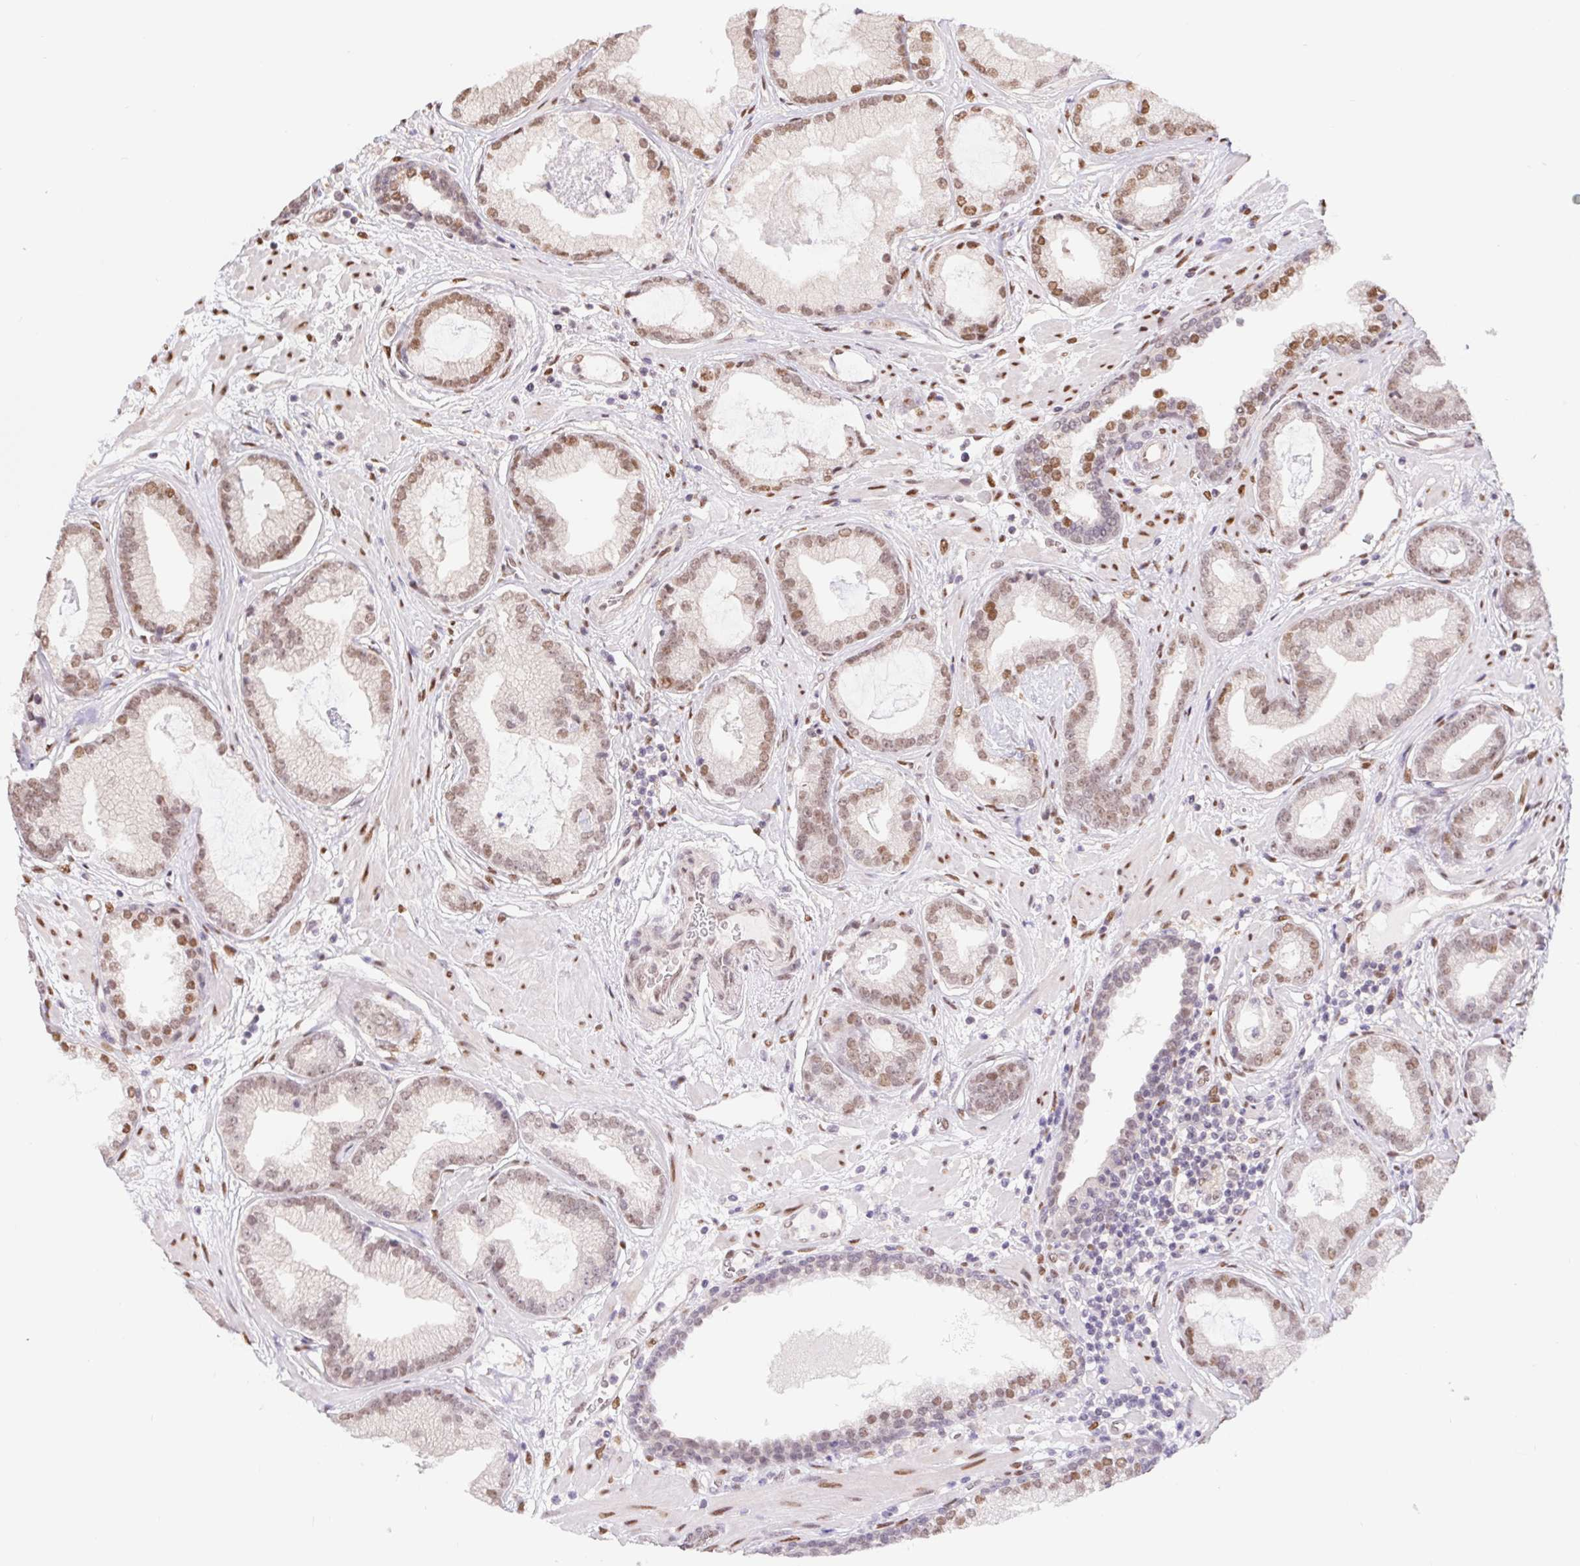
{"staining": {"intensity": "moderate", "quantity": "25%-75%", "location": "nuclear"}, "tissue": "prostate cancer", "cell_type": "Tumor cells", "image_type": "cancer", "snomed": [{"axis": "morphology", "description": "Adenocarcinoma, Low grade"}, {"axis": "topography", "description": "Prostate"}], "caption": "Protein analysis of prostate cancer (low-grade adenocarcinoma) tissue displays moderate nuclear staining in approximately 25%-75% of tumor cells.", "gene": "CAND1", "patient": {"sex": "male", "age": 62}}